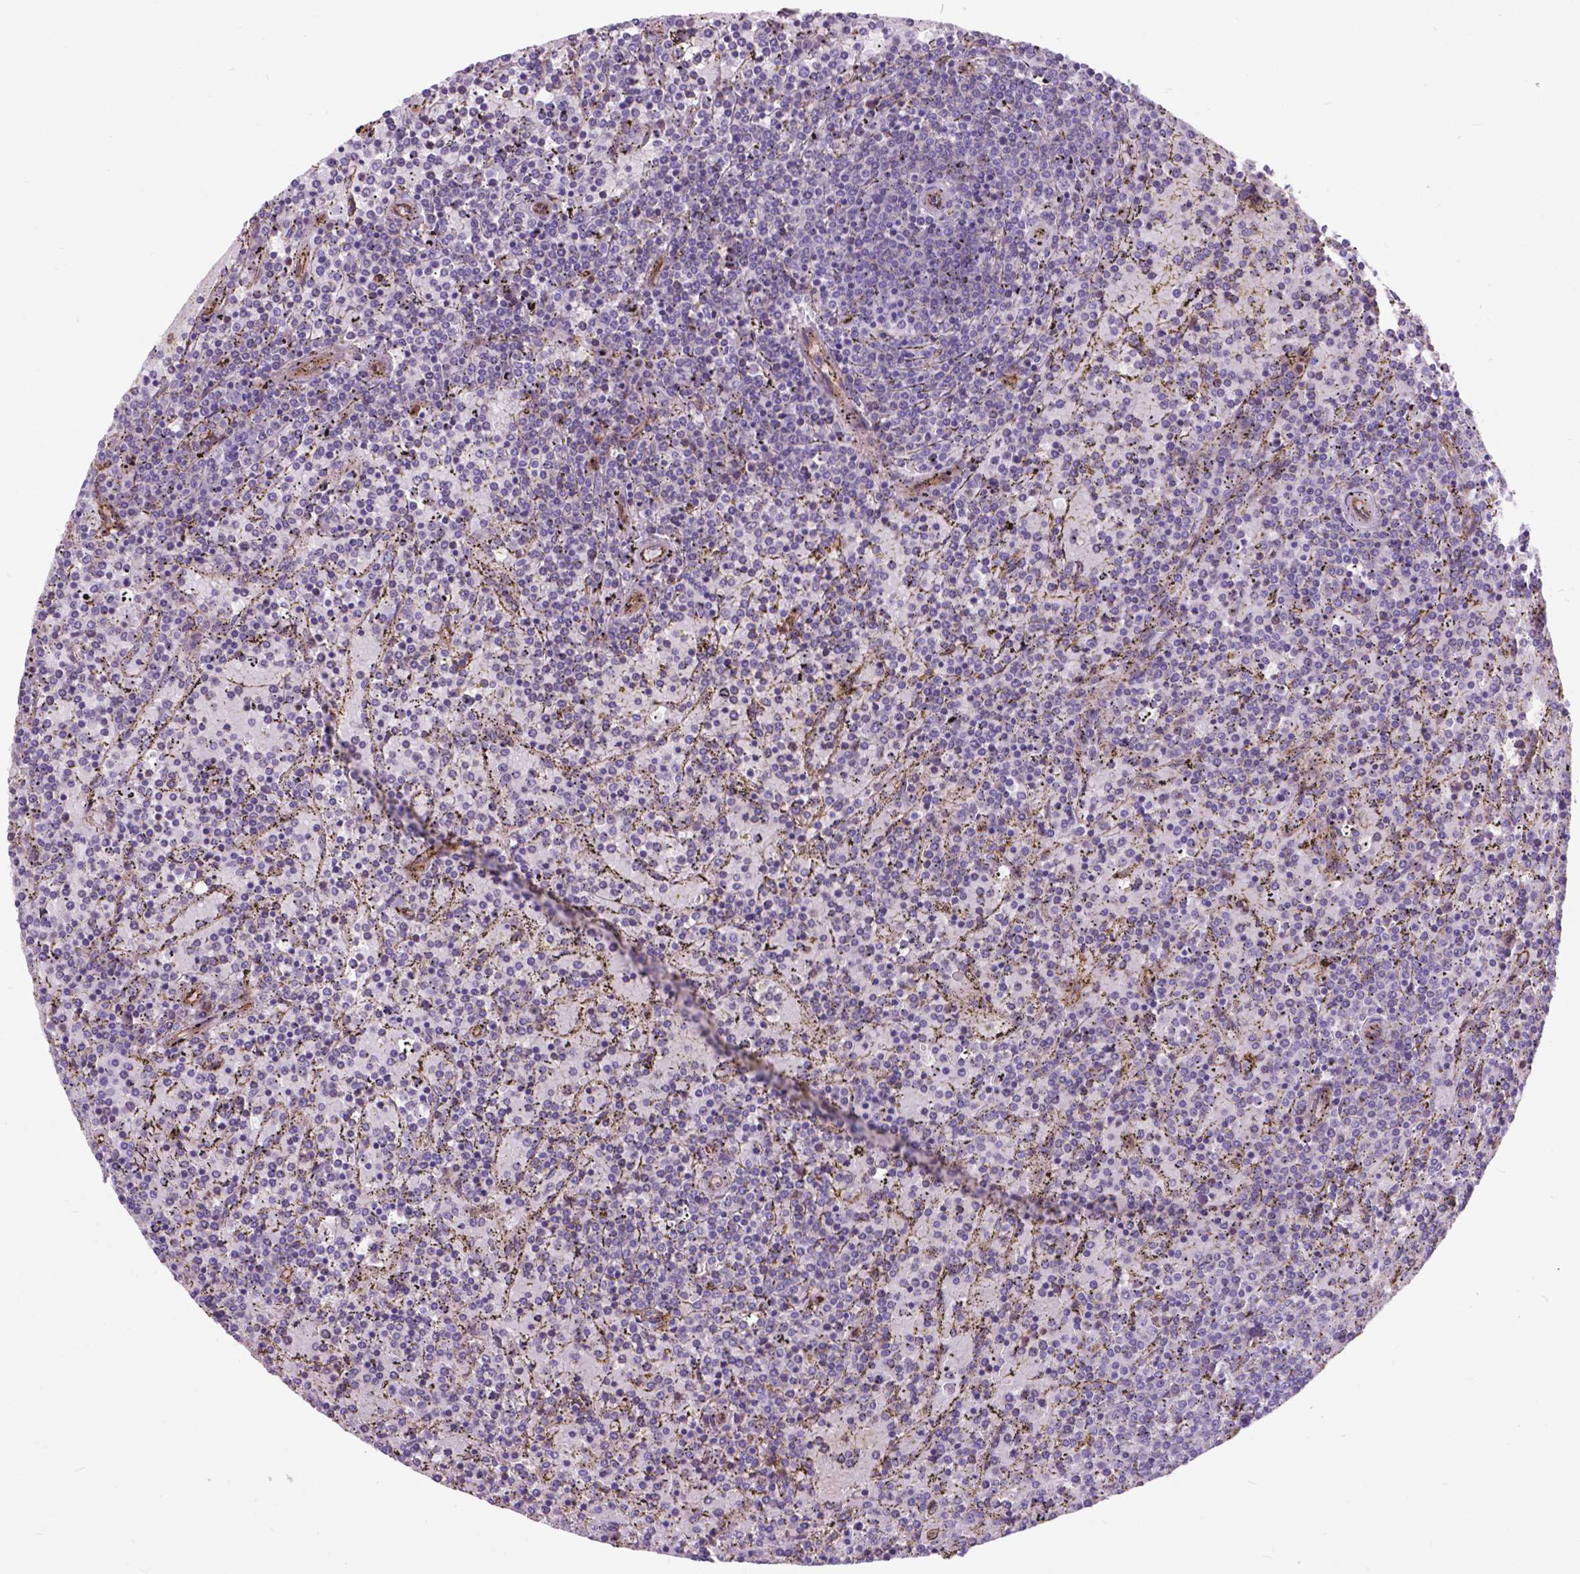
{"staining": {"intensity": "negative", "quantity": "none", "location": "none"}, "tissue": "lymphoma", "cell_type": "Tumor cells", "image_type": "cancer", "snomed": [{"axis": "morphology", "description": "Malignant lymphoma, non-Hodgkin's type, Low grade"}, {"axis": "topography", "description": "Spleen"}], "caption": "IHC histopathology image of neoplastic tissue: lymphoma stained with DAB (3,3'-diaminobenzidine) reveals no significant protein staining in tumor cells. (DAB IHC visualized using brightfield microscopy, high magnification).", "gene": "FLT4", "patient": {"sex": "female", "age": 77}}